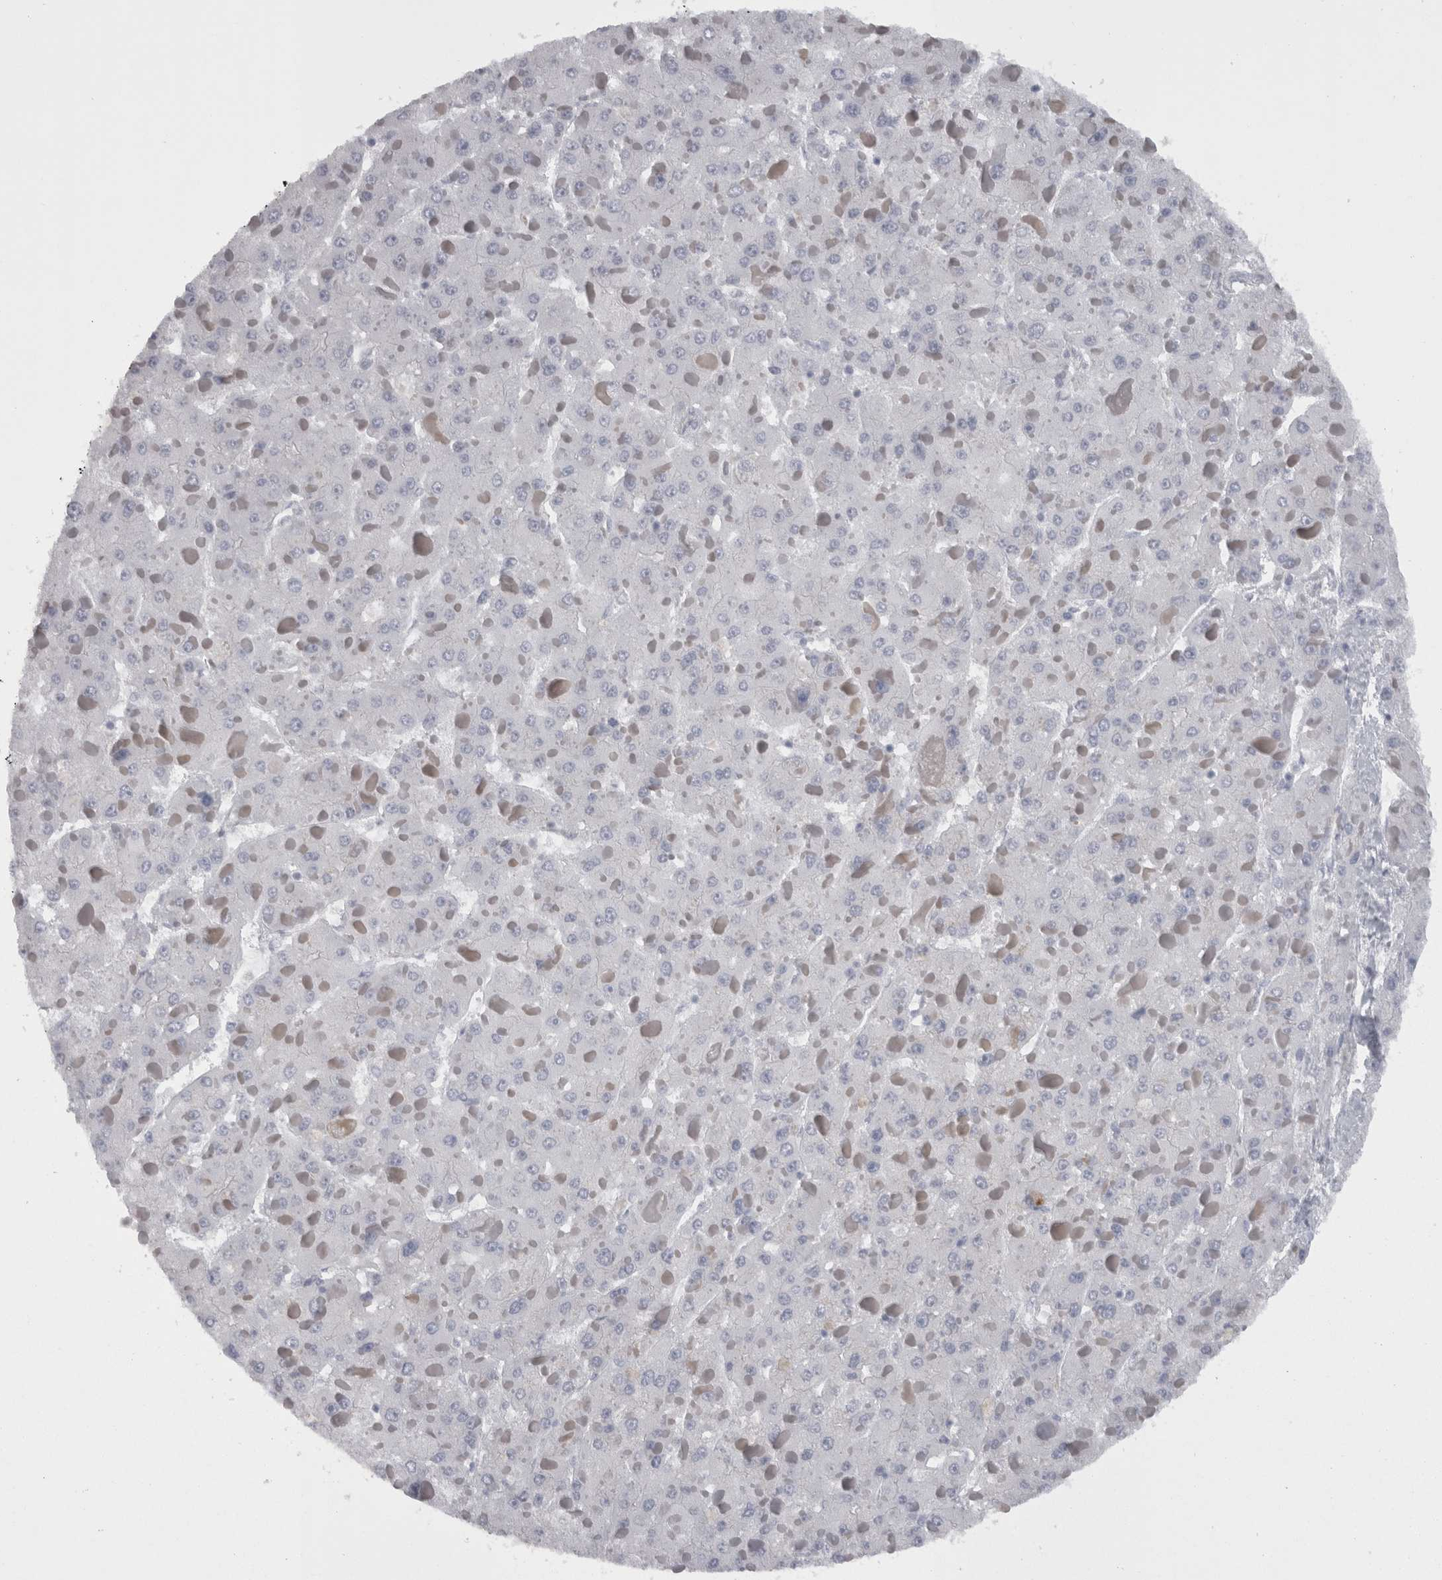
{"staining": {"intensity": "negative", "quantity": "none", "location": "none"}, "tissue": "liver cancer", "cell_type": "Tumor cells", "image_type": "cancer", "snomed": [{"axis": "morphology", "description": "Carcinoma, Hepatocellular, NOS"}, {"axis": "topography", "description": "Liver"}], "caption": "Tumor cells show no significant positivity in hepatocellular carcinoma (liver).", "gene": "CAMK2D", "patient": {"sex": "female", "age": 73}}